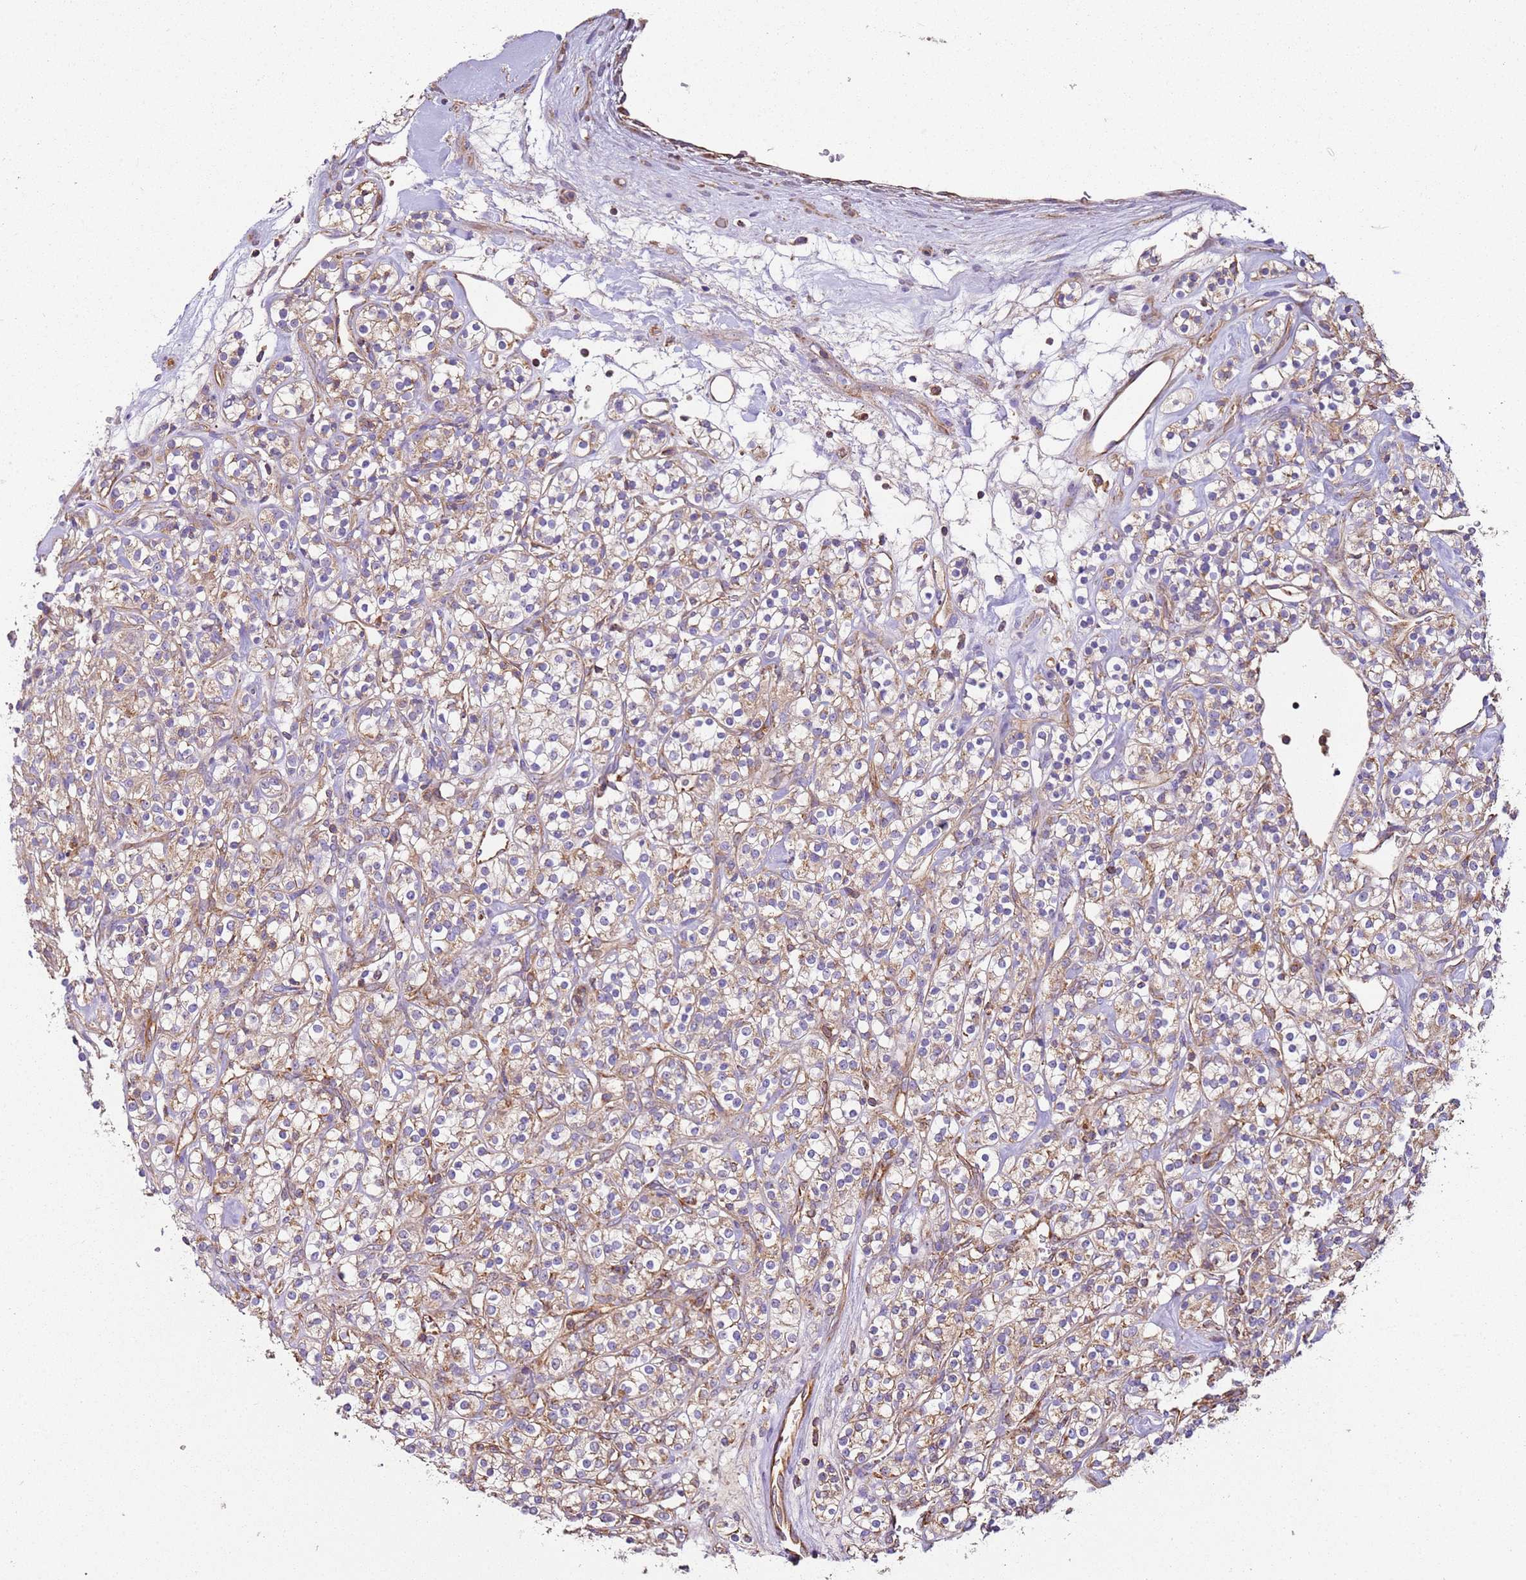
{"staining": {"intensity": "moderate", "quantity": "25%-75%", "location": "cytoplasmic/membranous"}, "tissue": "renal cancer", "cell_type": "Tumor cells", "image_type": "cancer", "snomed": [{"axis": "morphology", "description": "Adenocarcinoma, NOS"}, {"axis": "topography", "description": "Kidney"}], "caption": "Adenocarcinoma (renal) was stained to show a protein in brown. There is medium levels of moderate cytoplasmic/membranous staining in about 25%-75% of tumor cells. (Stains: DAB (3,3'-diaminobenzidine) in brown, nuclei in blue, Microscopy: brightfield microscopy at high magnification).", "gene": "RMND5A", "patient": {"sex": "male", "age": 77}}